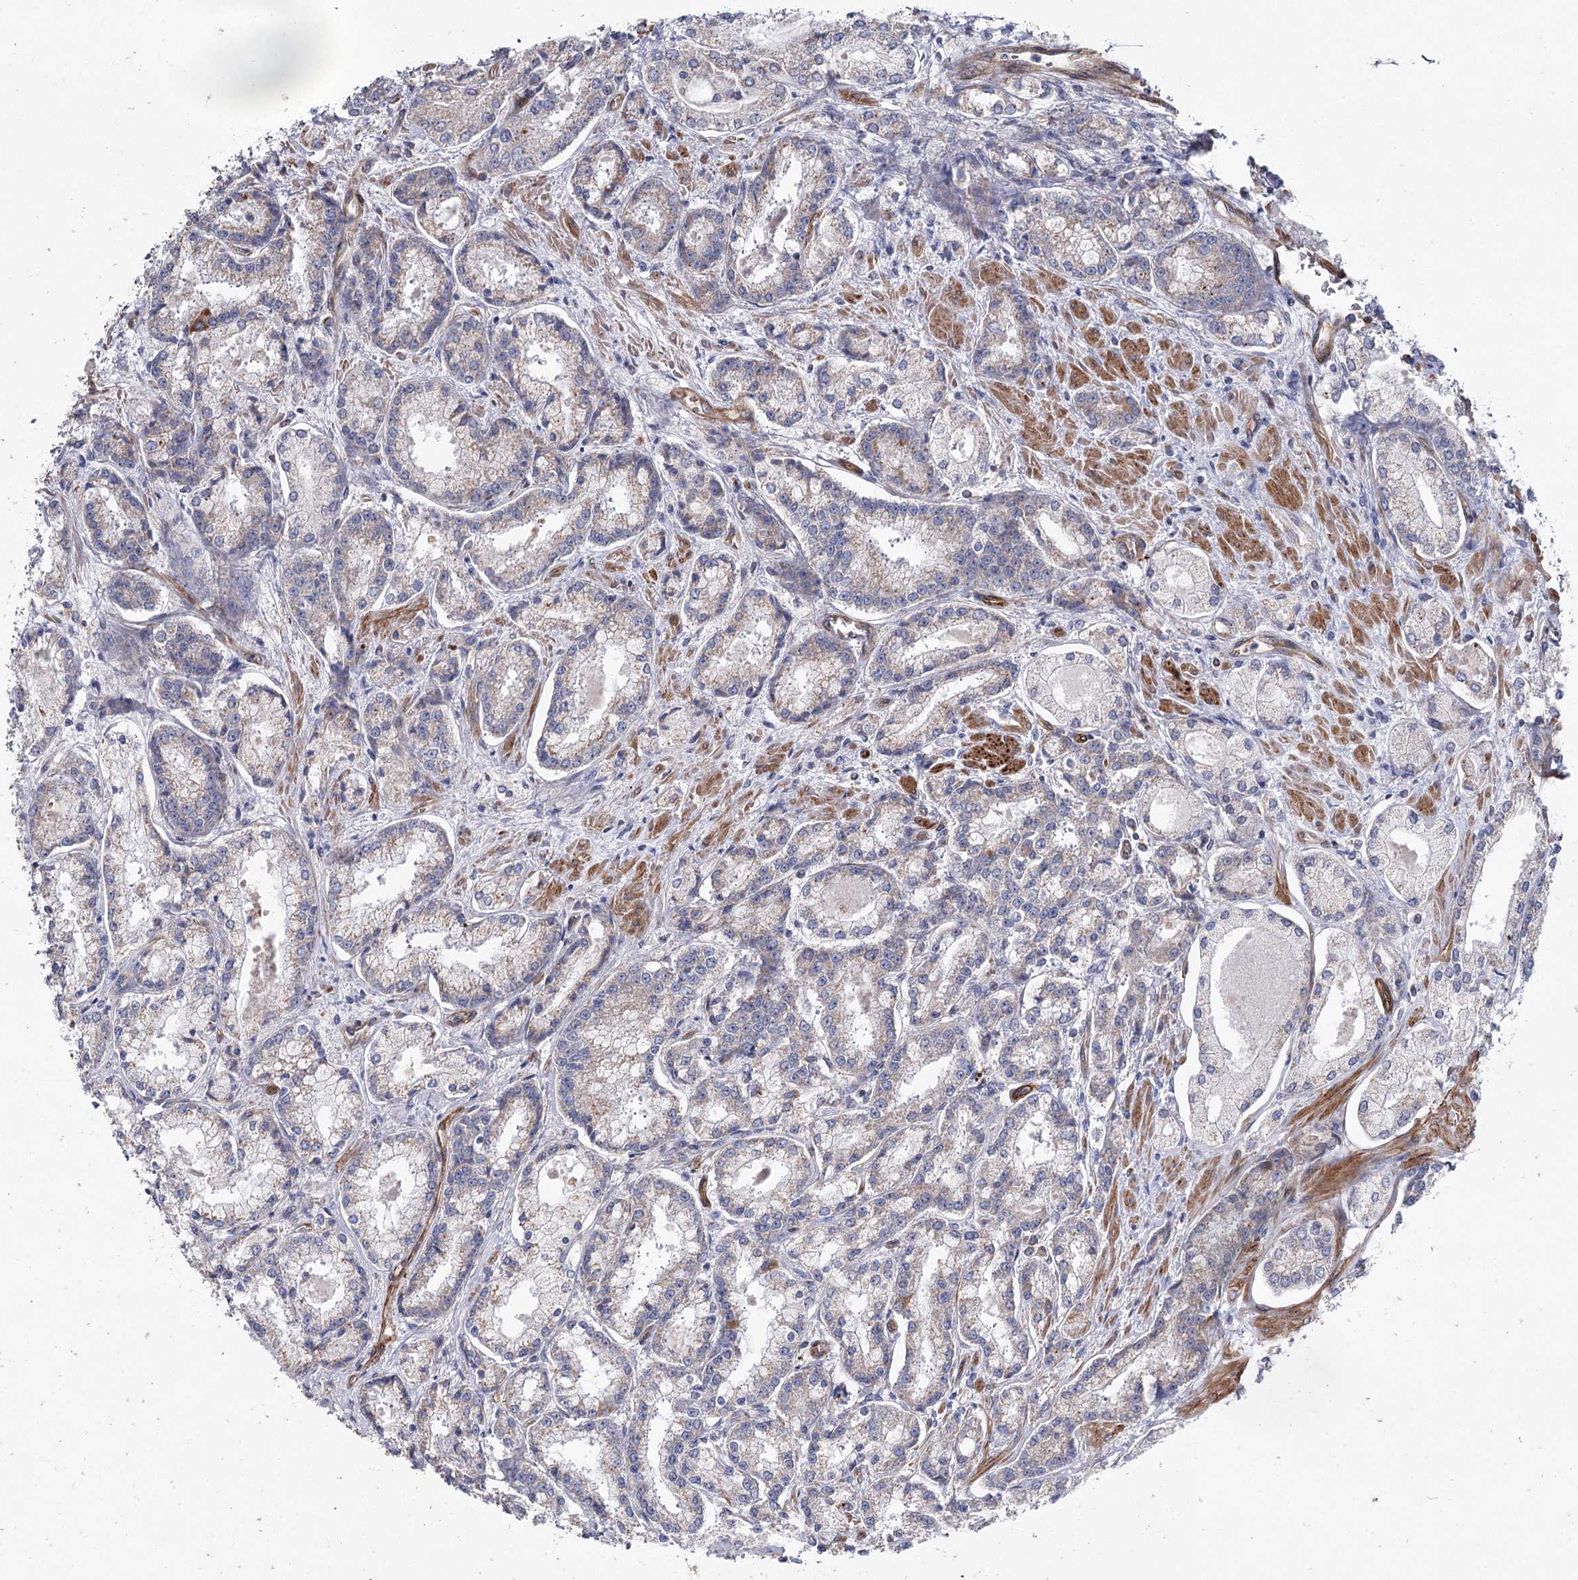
{"staining": {"intensity": "weak", "quantity": "<25%", "location": "cytoplasmic/membranous"}, "tissue": "prostate cancer", "cell_type": "Tumor cells", "image_type": "cancer", "snomed": [{"axis": "morphology", "description": "Adenocarcinoma, Low grade"}, {"axis": "topography", "description": "Prostate"}], "caption": "Immunohistochemical staining of human adenocarcinoma (low-grade) (prostate) displays no significant expression in tumor cells. (DAB IHC, high magnification).", "gene": "TMEM164", "patient": {"sex": "male", "age": 74}}